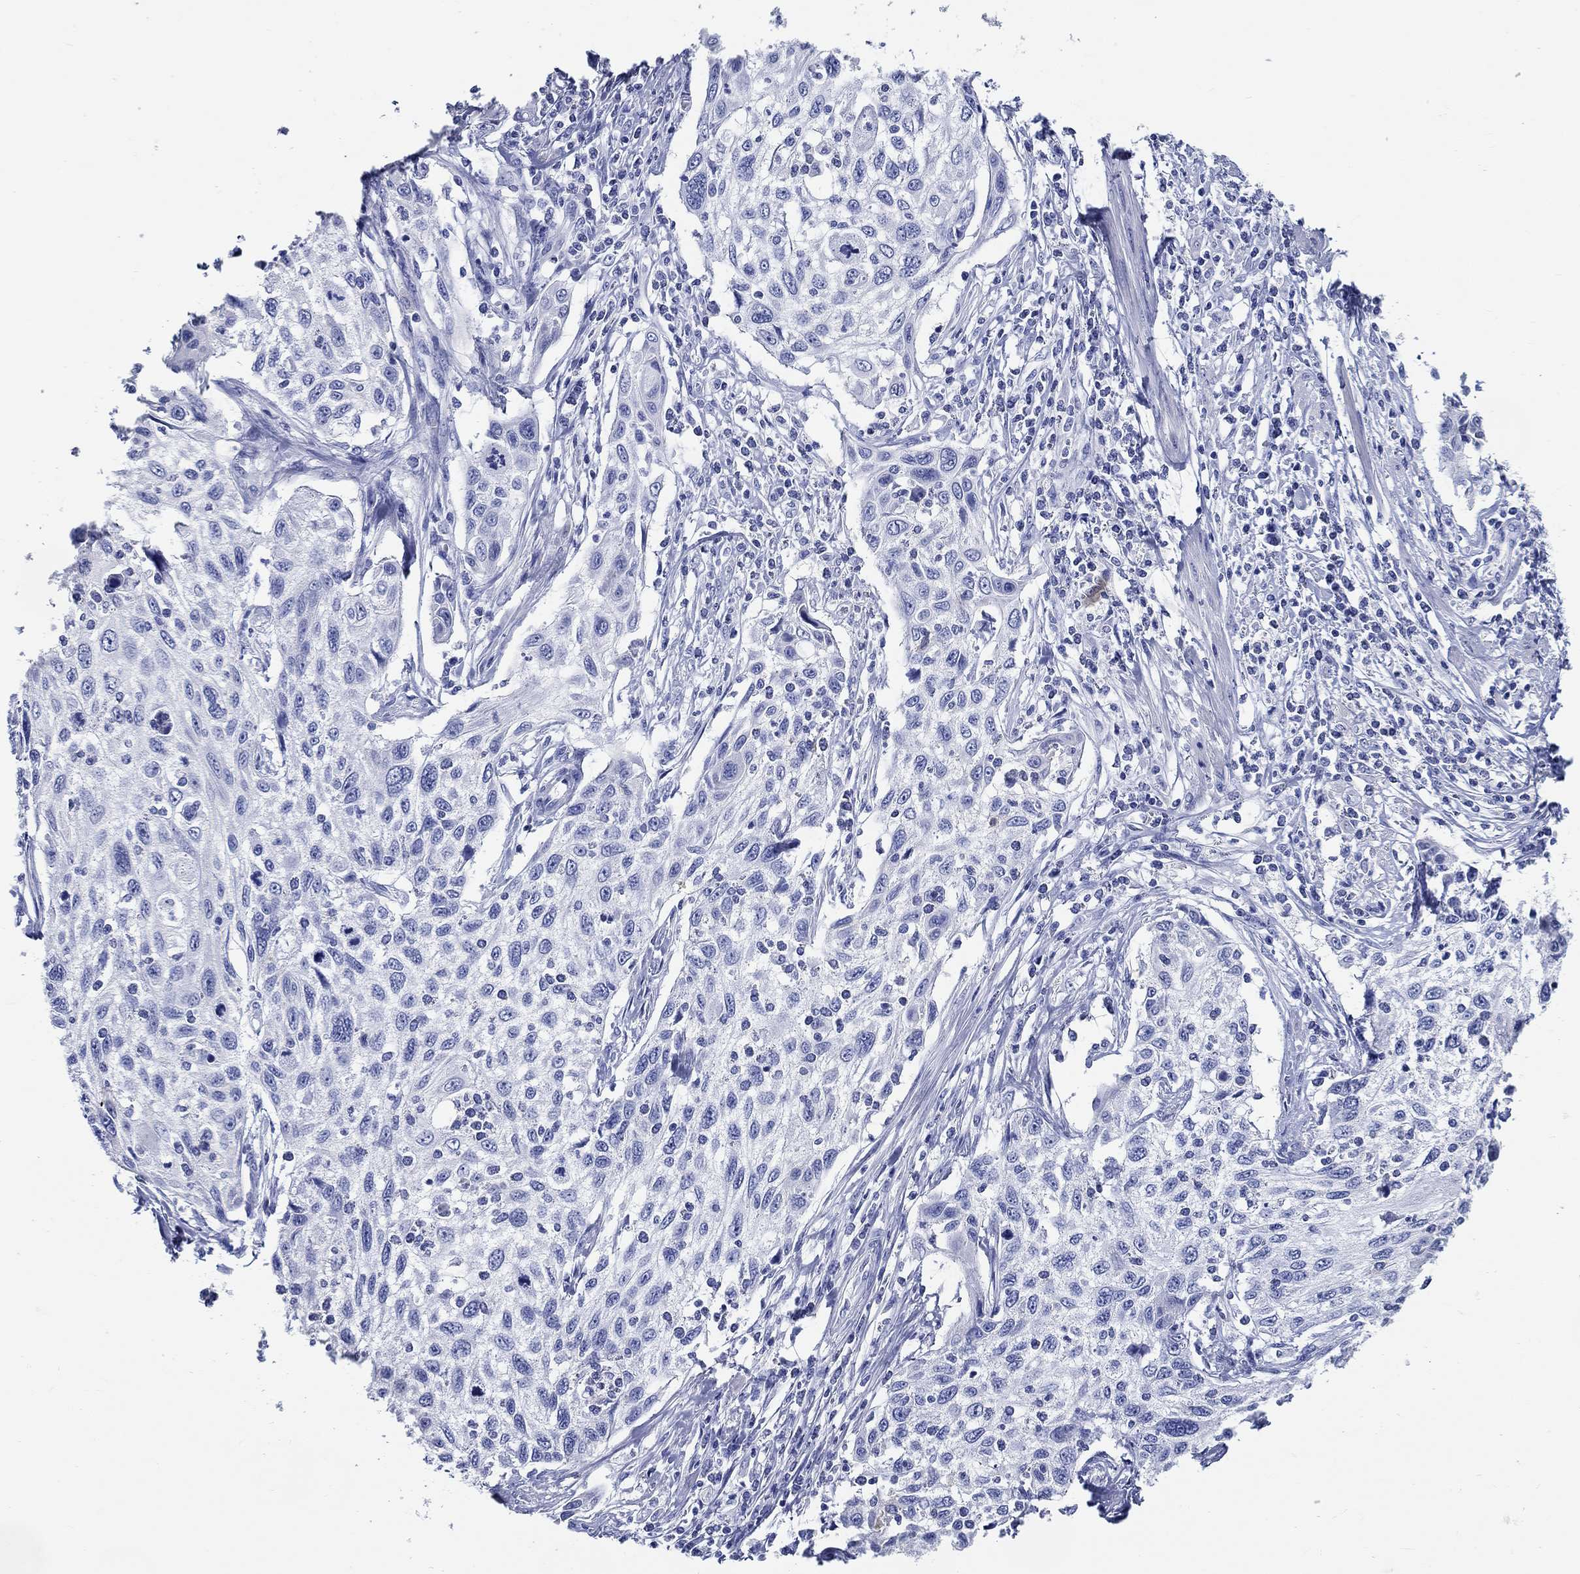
{"staining": {"intensity": "negative", "quantity": "none", "location": "none"}, "tissue": "cervical cancer", "cell_type": "Tumor cells", "image_type": "cancer", "snomed": [{"axis": "morphology", "description": "Squamous cell carcinoma, NOS"}, {"axis": "topography", "description": "Cervix"}], "caption": "Tumor cells are negative for protein expression in human cervical cancer (squamous cell carcinoma). (DAB (3,3'-diaminobenzidine) immunohistochemistry (IHC) visualized using brightfield microscopy, high magnification).", "gene": "FBXO2", "patient": {"sex": "female", "age": 70}}